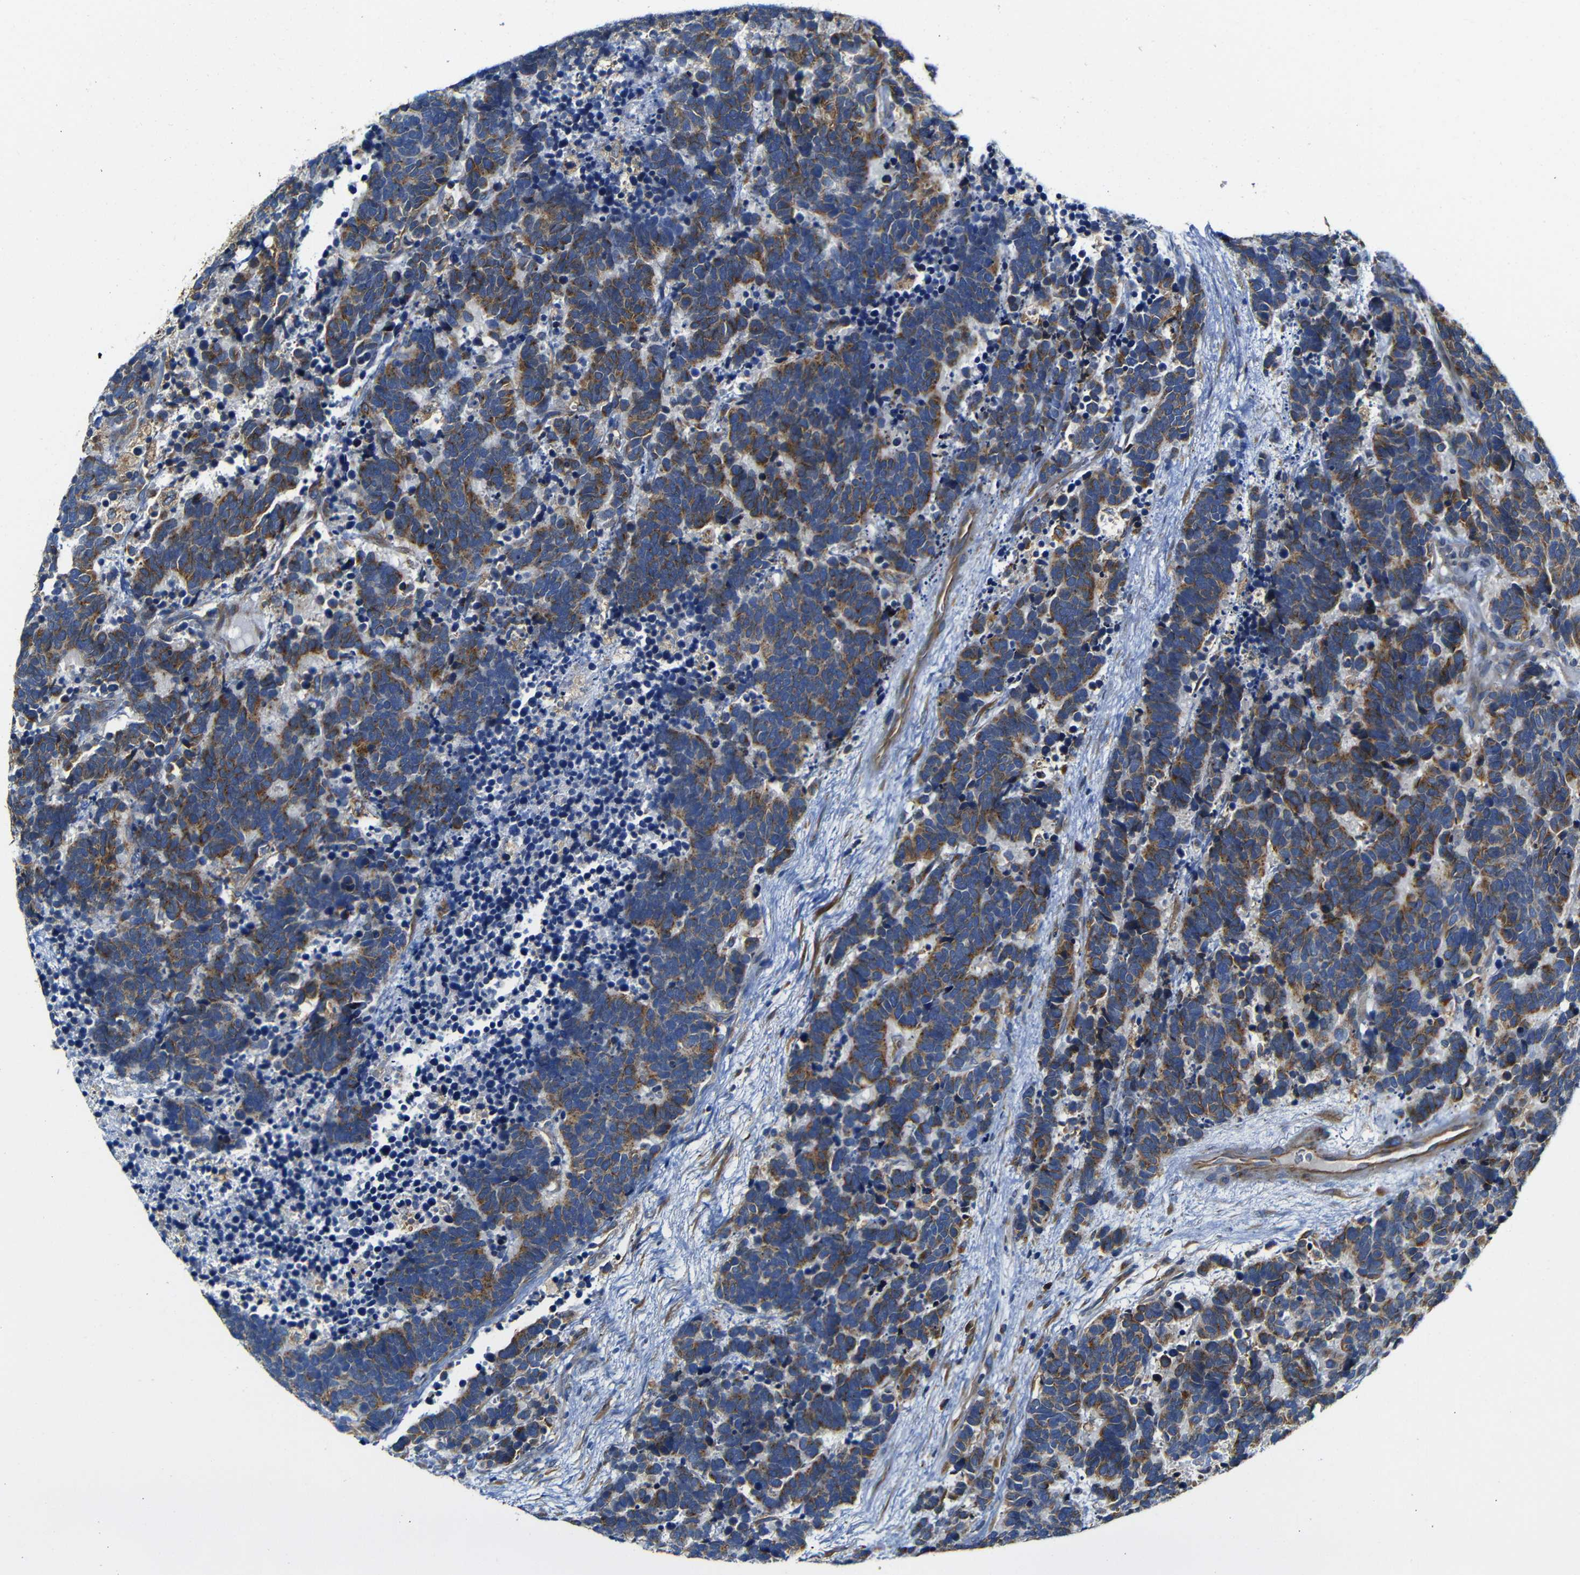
{"staining": {"intensity": "moderate", "quantity": "25%-75%", "location": "cytoplasmic/membranous"}, "tissue": "carcinoid", "cell_type": "Tumor cells", "image_type": "cancer", "snomed": [{"axis": "morphology", "description": "Carcinoma, NOS"}, {"axis": "morphology", "description": "Carcinoid, malignant, NOS"}, {"axis": "topography", "description": "Urinary bladder"}], "caption": "Carcinoma stained with DAB IHC demonstrates medium levels of moderate cytoplasmic/membranous staining in about 25%-75% of tumor cells. Nuclei are stained in blue.", "gene": "CLCC1", "patient": {"sex": "male", "age": 57}}